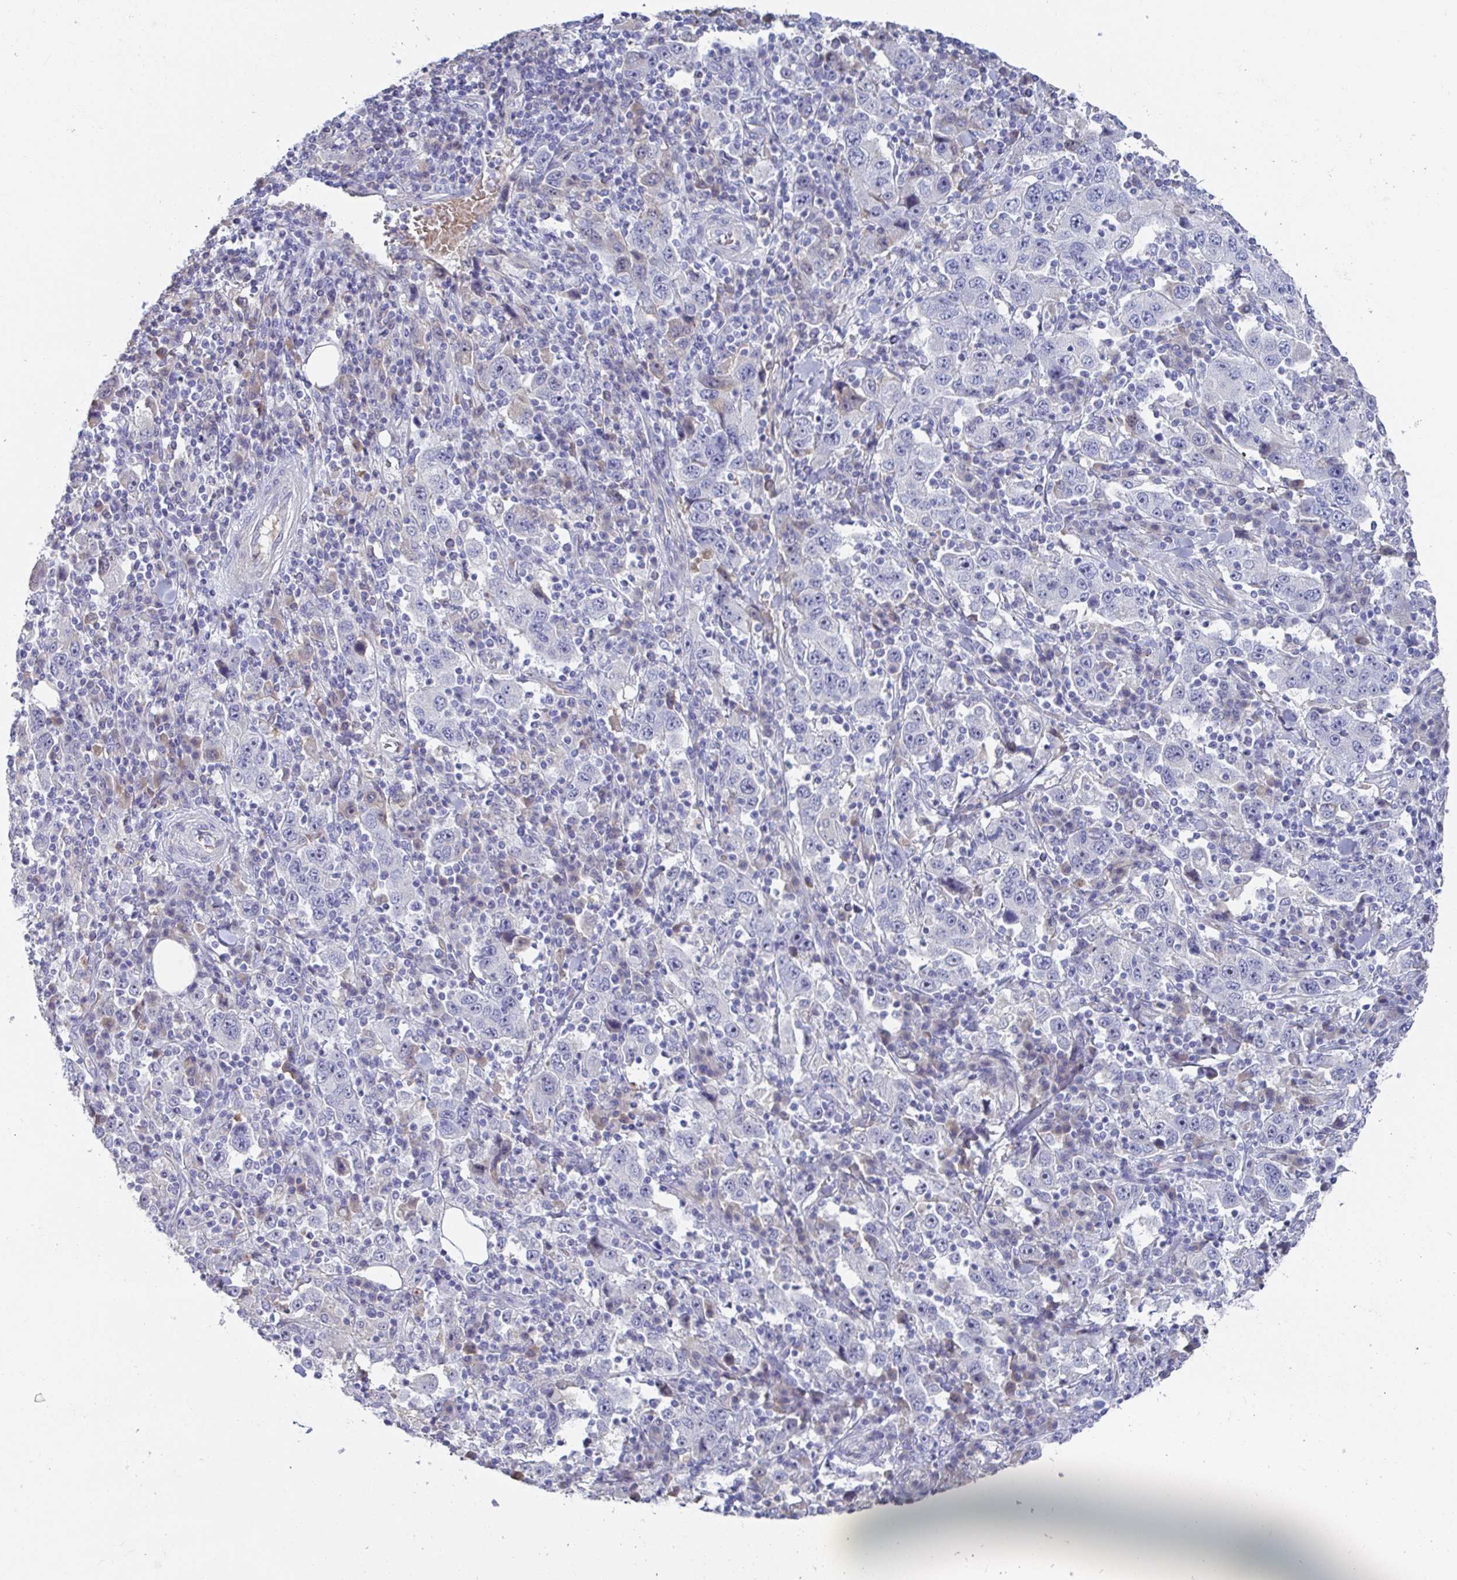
{"staining": {"intensity": "negative", "quantity": "none", "location": "none"}, "tissue": "stomach cancer", "cell_type": "Tumor cells", "image_type": "cancer", "snomed": [{"axis": "morphology", "description": "Normal tissue, NOS"}, {"axis": "morphology", "description": "Adenocarcinoma, NOS"}, {"axis": "topography", "description": "Stomach, upper"}, {"axis": "topography", "description": "Stomach"}], "caption": "Immunohistochemistry (IHC) micrograph of human stomach cancer stained for a protein (brown), which exhibits no staining in tumor cells.", "gene": "ANO5", "patient": {"sex": "male", "age": 59}}